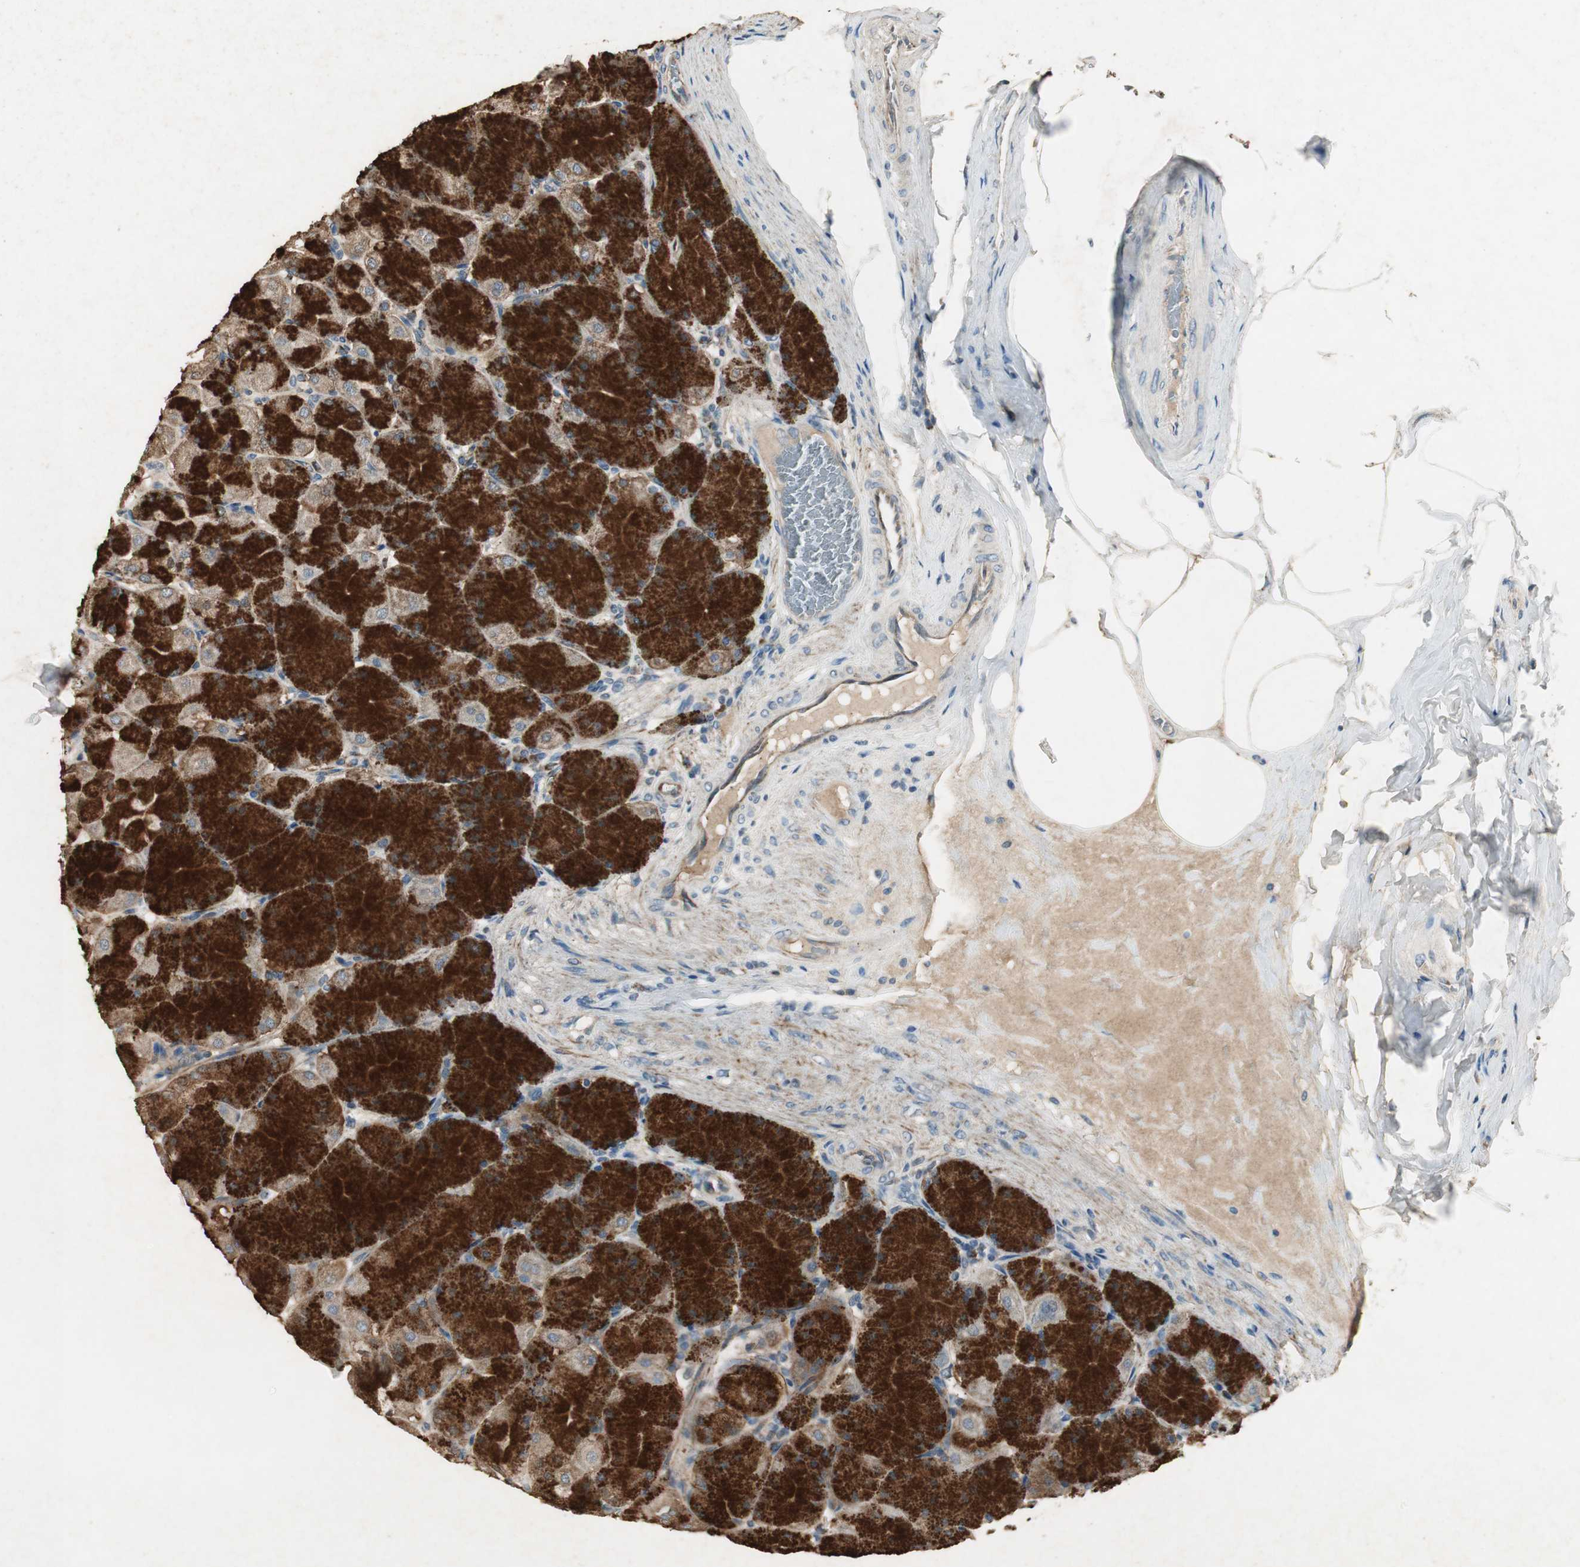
{"staining": {"intensity": "strong", "quantity": ">75%", "location": "cytoplasmic/membranous"}, "tissue": "stomach", "cell_type": "Glandular cells", "image_type": "normal", "snomed": [{"axis": "morphology", "description": "Normal tissue, NOS"}, {"axis": "topography", "description": "Stomach, upper"}], "caption": "The photomicrograph shows immunohistochemical staining of normal stomach. There is strong cytoplasmic/membranous positivity is seen in about >75% of glandular cells. (DAB IHC with brightfield microscopy, high magnification).", "gene": "MSTO1", "patient": {"sex": "female", "age": 56}}